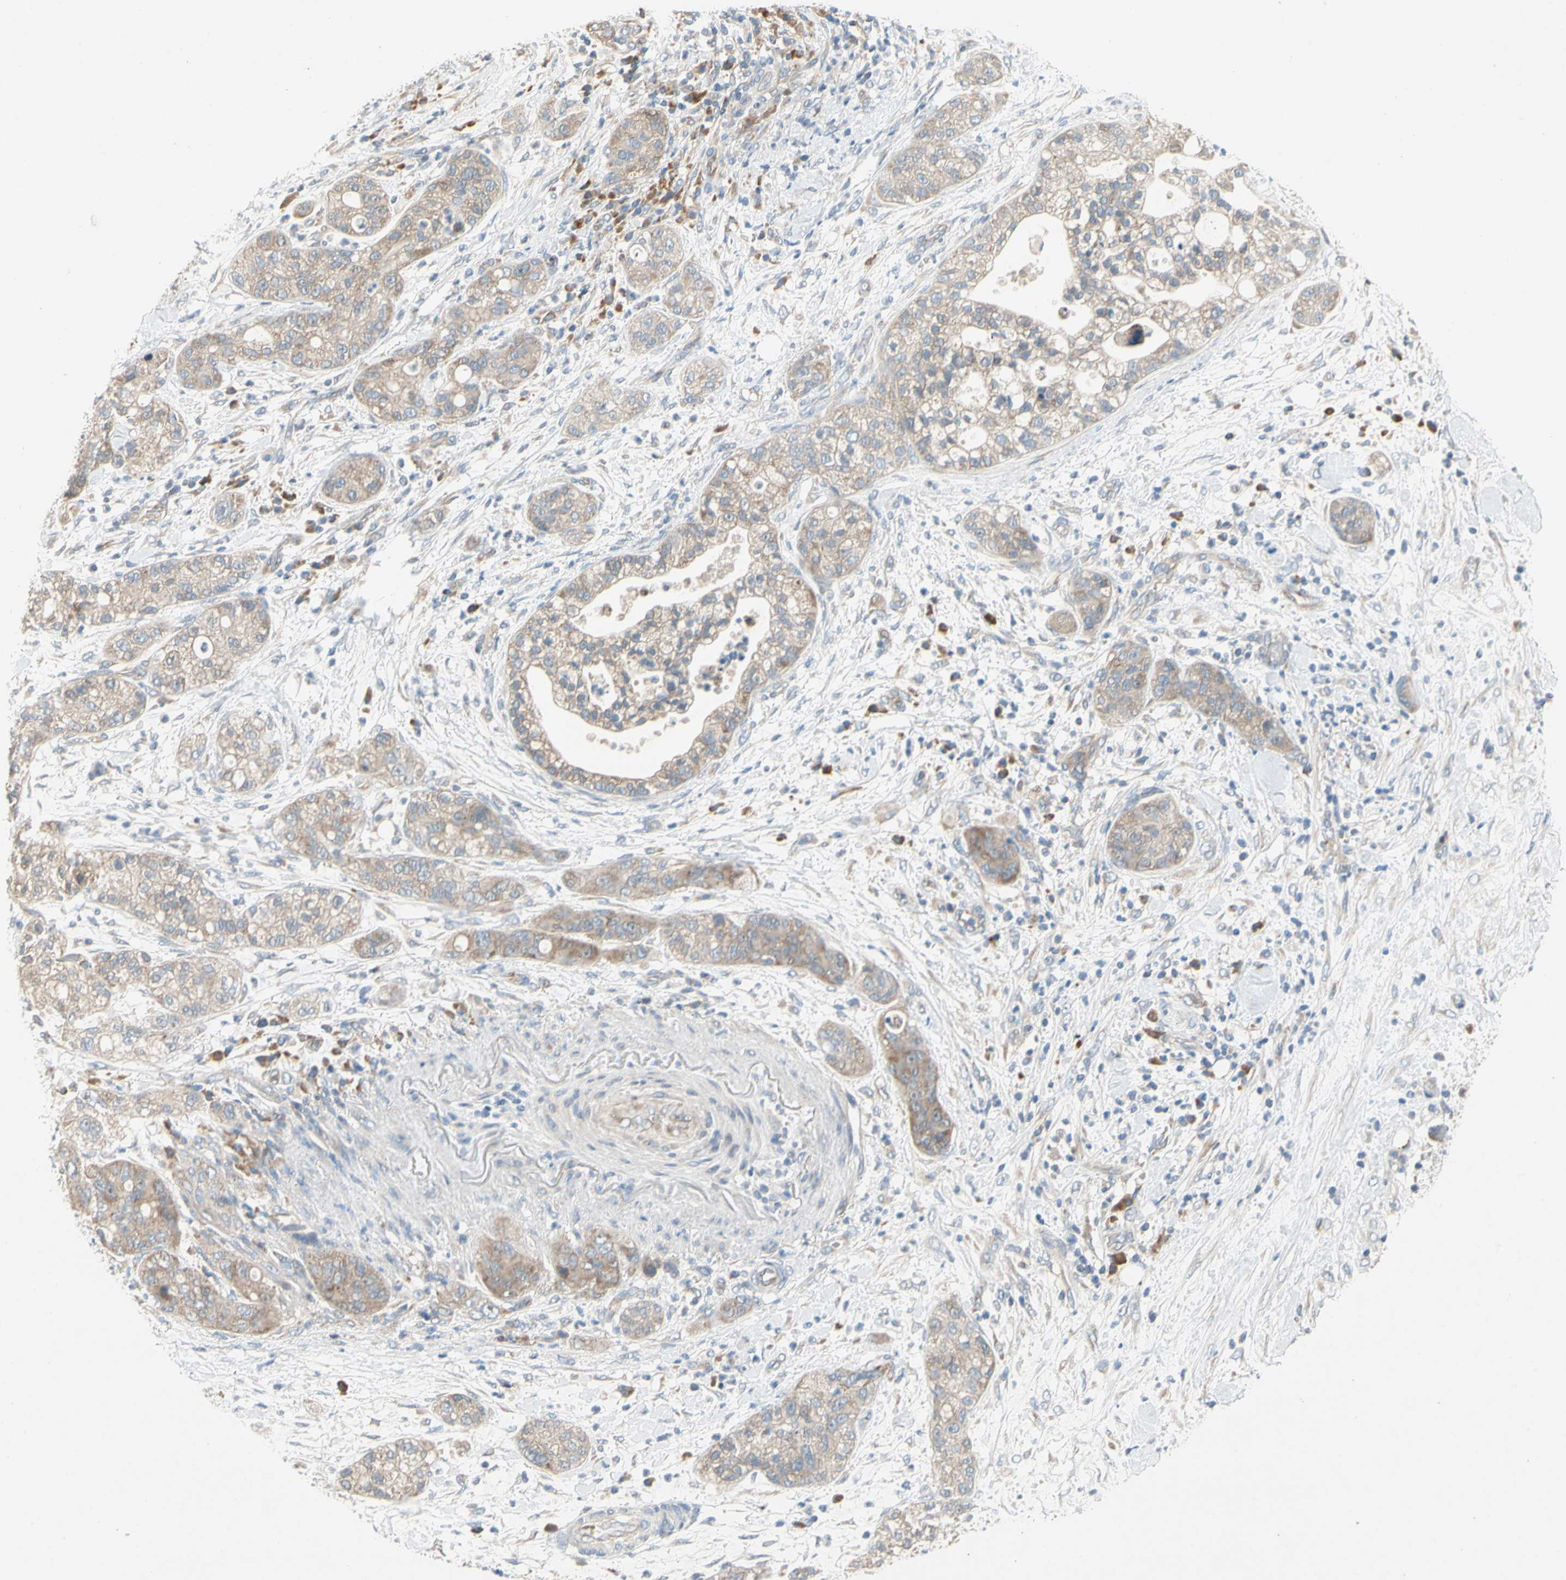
{"staining": {"intensity": "moderate", "quantity": ">75%", "location": "cytoplasmic/membranous"}, "tissue": "pancreatic cancer", "cell_type": "Tumor cells", "image_type": "cancer", "snomed": [{"axis": "morphology", "description": "Adenocarcinoma, NOS"}, {"axis": "topography", "description": "Pancreas"}], "caption": "The micrograph demonstrates staining of pancreatic adenocarcinoma, revealing moderate cytoplasmic/membranous protein positivity (brown color) within tumor cells. (Brightfield microscopy of DAB IHC at high magnification).", "gene": "KLHDC8B", "patient": {"sex": "female", "age": 78}}